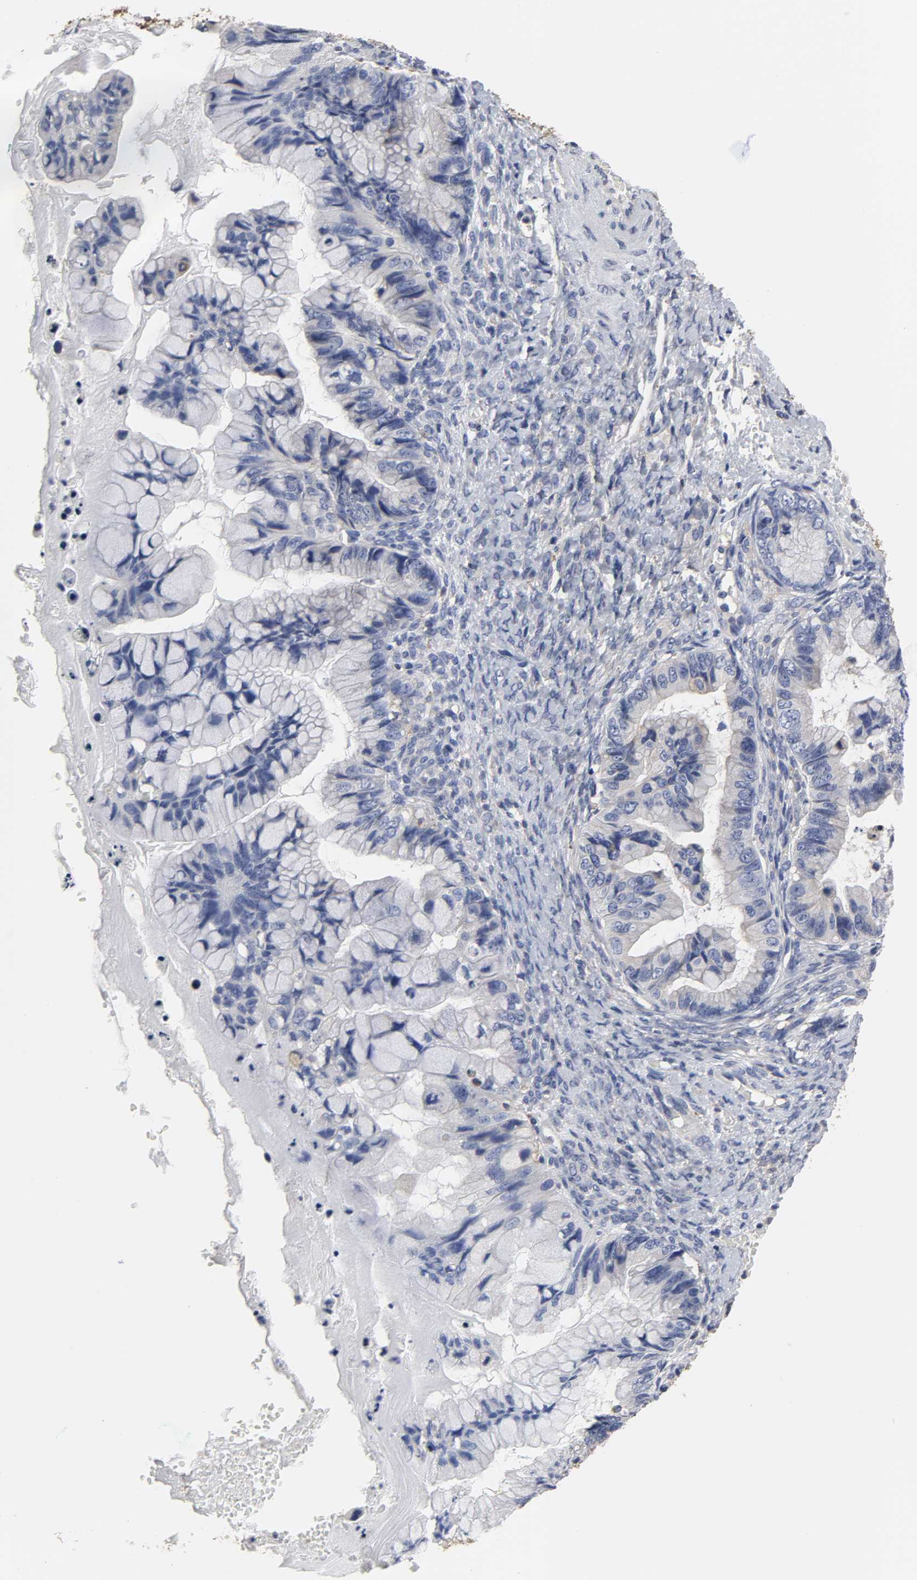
{"staining": {"intensity": "negative", "quantity": "none", "location": "none"}, "tissue": "ovarian cancer", "cell_type": "Tumor cells", "image_type": "cancer", "snomed": [{"axis": "morphology", "description": "Cystadenocarcinoma, mucinous, NOS"}, {"axis": "topography", "description": "Ovary"}], "caption": "A micrograph of human mucinous cystadenocarcinoma (ovarian) is negative for staining in tumor cells. (DAB immunohistochemistry (IHC) with hematoxylin counter stain).", "gene": "HCK", "patient": {"sex": "female", "age": 36}}